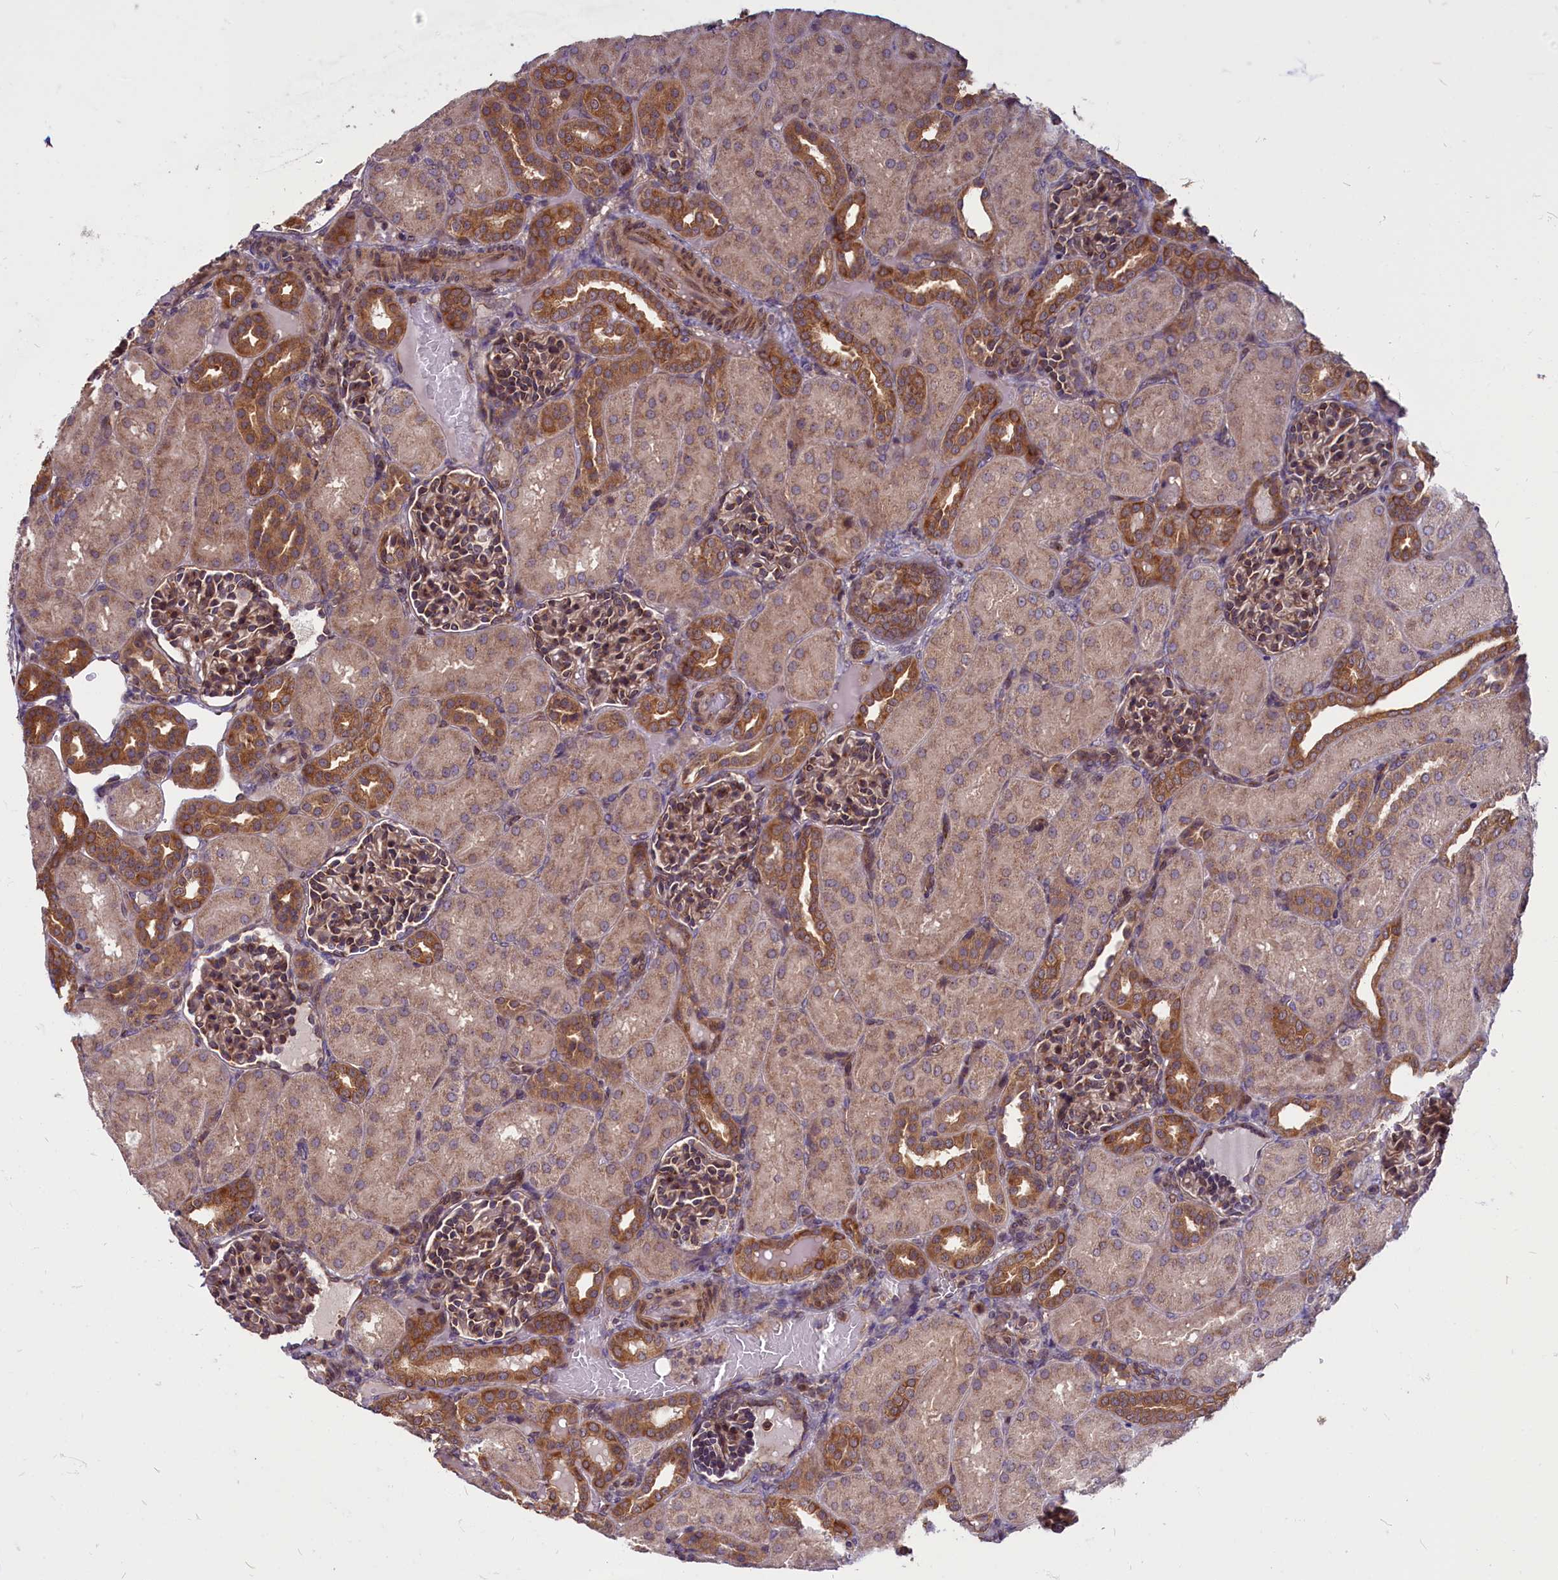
{"staining": {"intensity": "moderate", "quantity": ">75%", "location": "cytoplasmic/membranous,nuclear"}, "tissue": "kidney", "cell_type": "Cells in glomeruli", "image_type": "normal", "snomed": [{"axis": "morphology", "description": "Normal tissue, NOS"}, {"axis": "topography", "description": "Kidney"}], "caption": "Human kidney stained for a protein (brown) exhibits moderate cytoplasmic/membranous,nuclear positive staining in approximately >75% of cells in glomeruli.", "gene": "ENSG00000274944", "patient": {"sex": "male", "age": 1}}